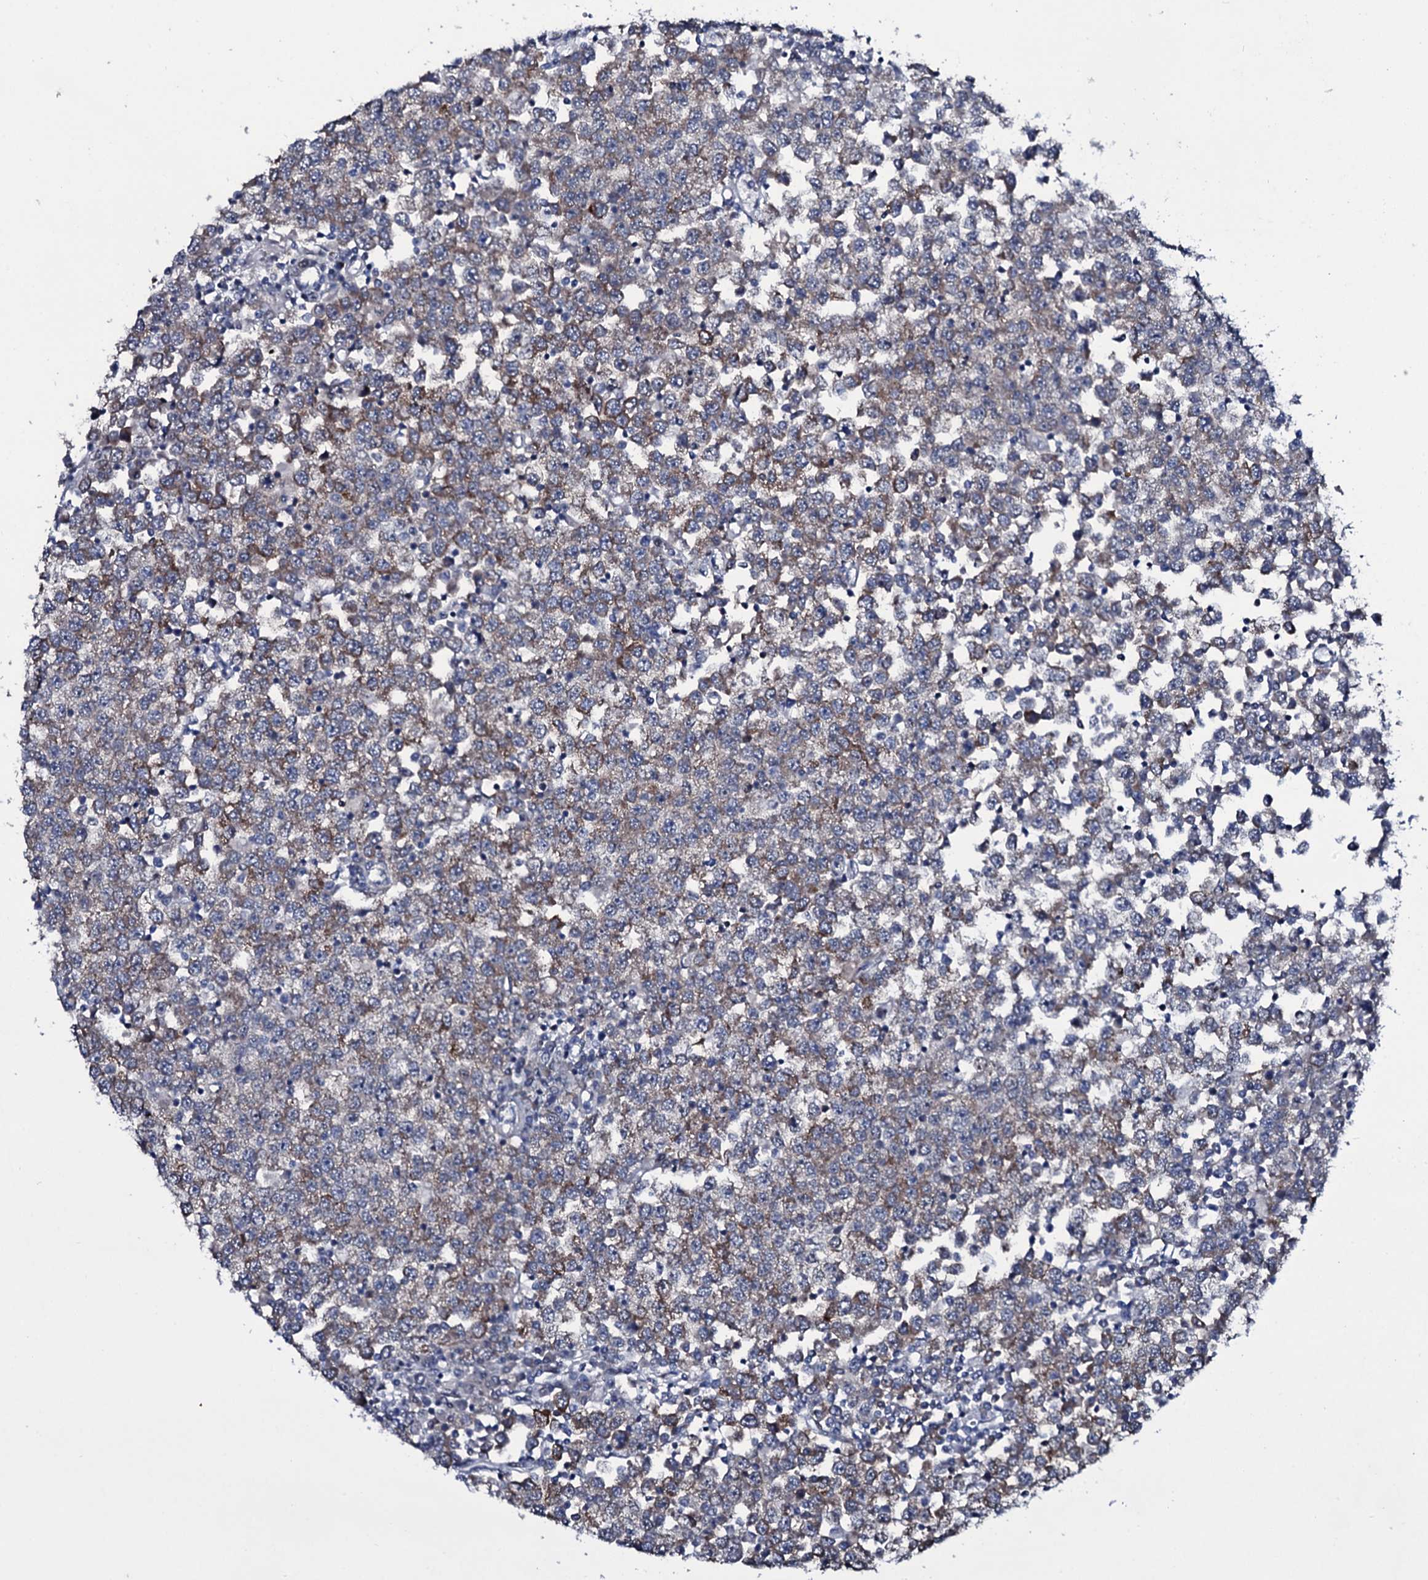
{"staining": {"intensity": "moderate", "quantity": "<25%", "location": "cytoplasmic/membranous"}, "tissue": "testis cancer", "cell_type": "Tumor cells", "image_type": "cancer", "snomed": [{"axis": "morphology", "description": "Seminoma, NOS"}, {"axis": "topography", "description": "Testis"}], "caption": "This photomicrograph reveals immunohistochemistry (IHC) staining of human seminoma (testis), with low moderate cytoplasmic/membranous staining in about <25% of tumor cells.", "gene": "WIPF3", "patient": {"sex": "male", "age": 65}}